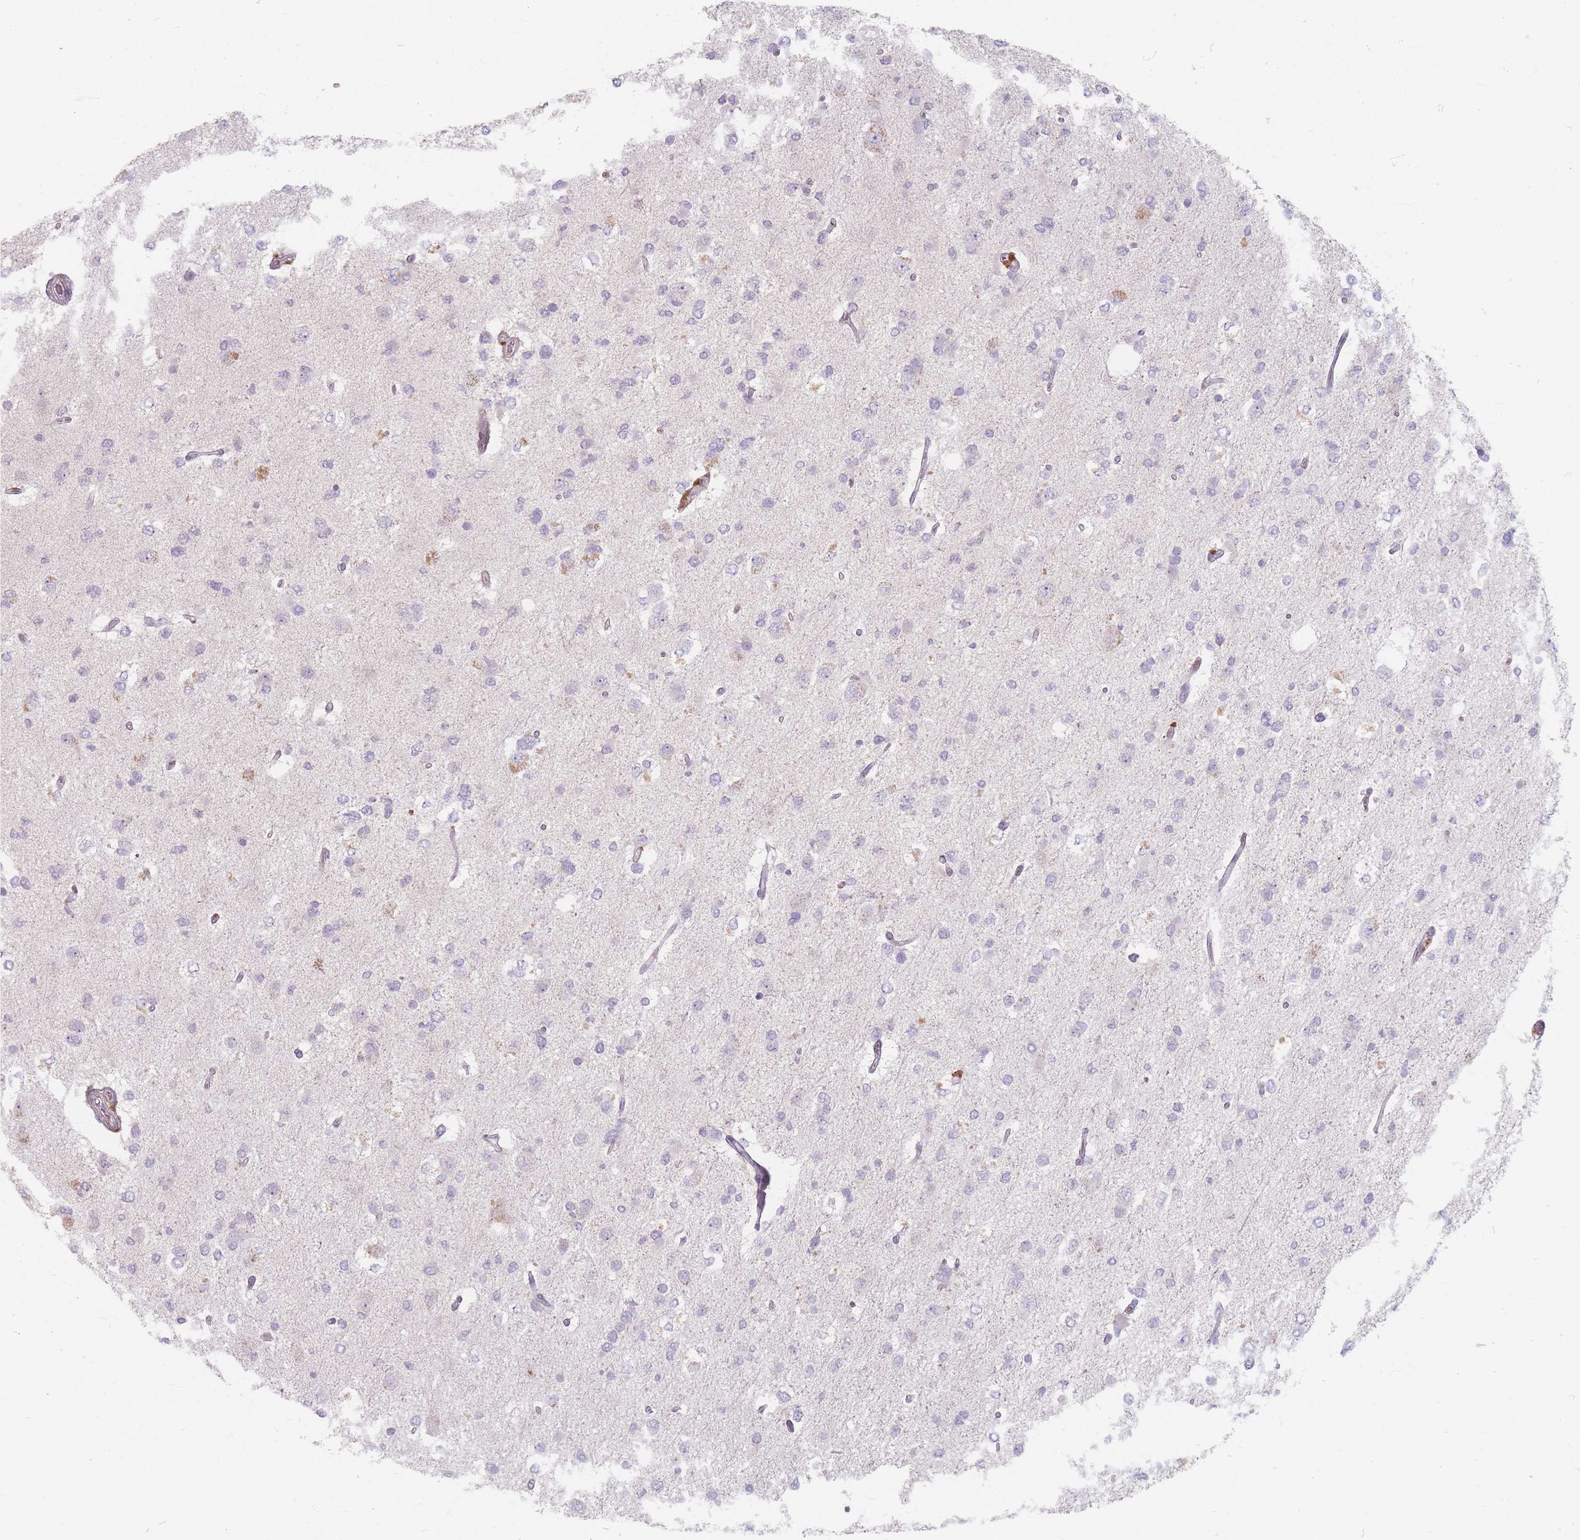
{"staining": {"intensity": "negative", "quantity": "none", "location": "none"}, "tissue": "glioma", "cell_type": "Tumor cells", "image_type": "cancer", "snomed": [{"axis": "morphology", "description": "Glioma, malignant, High grade"}, {"axis": "topography", "description": "Brain"}], "caption": "IHC of high-grade glioma (malignant) exhibits no positivity in tumor cells.", "gene": "CHCHD7", "patient": {"sex": "male", "age": 53}}